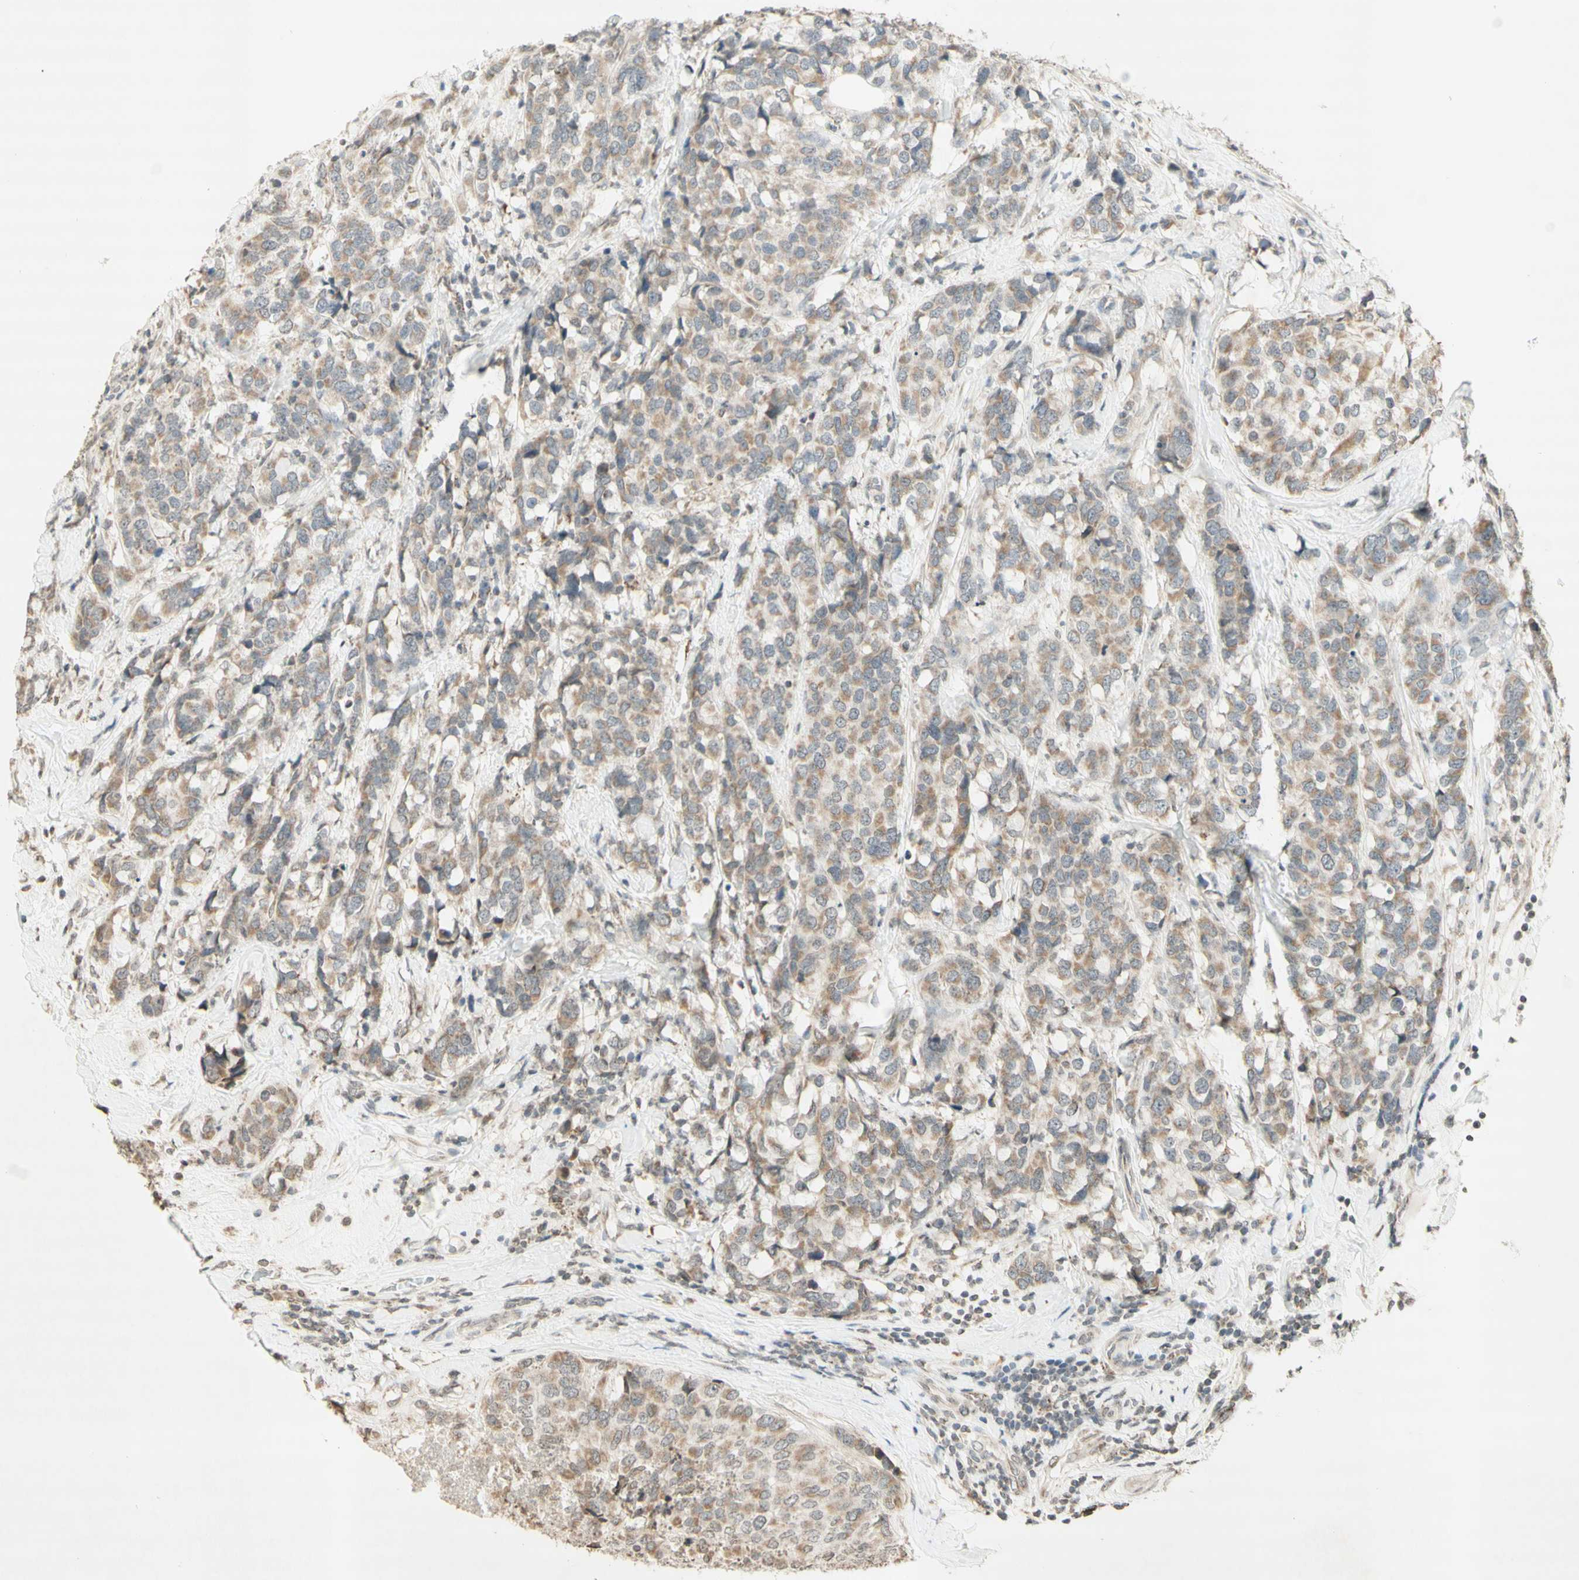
{"staining": {"intensity": "weak", "quantity": ">75%", "location": "cytoplasmic/membranous"}, "tissue": "breast cancer", "cell_type": "Tumor cells", "image_type": "cancer", "snomed": [{"axis": "morphology", "description": "Lobular carcinoma"}, {"axis": "topography", "description": "Breast"}], "caption": "Immunohistochemistry (IHC) staining of breast lobular carcinoma, which demonstrates low levels of weak cytoplasmic/membranous staining in approximately >75% of tumor cells indicating weak cytoplasmic/membranous protein expression. The staining was performed using DAB (3,3'-diaminobenzidine) (brown) for protein detection and nuclei were counterstained in hematoxylin (blue).", "gene": "CCNI", "patient": {"sex": "female", "age": 59}}